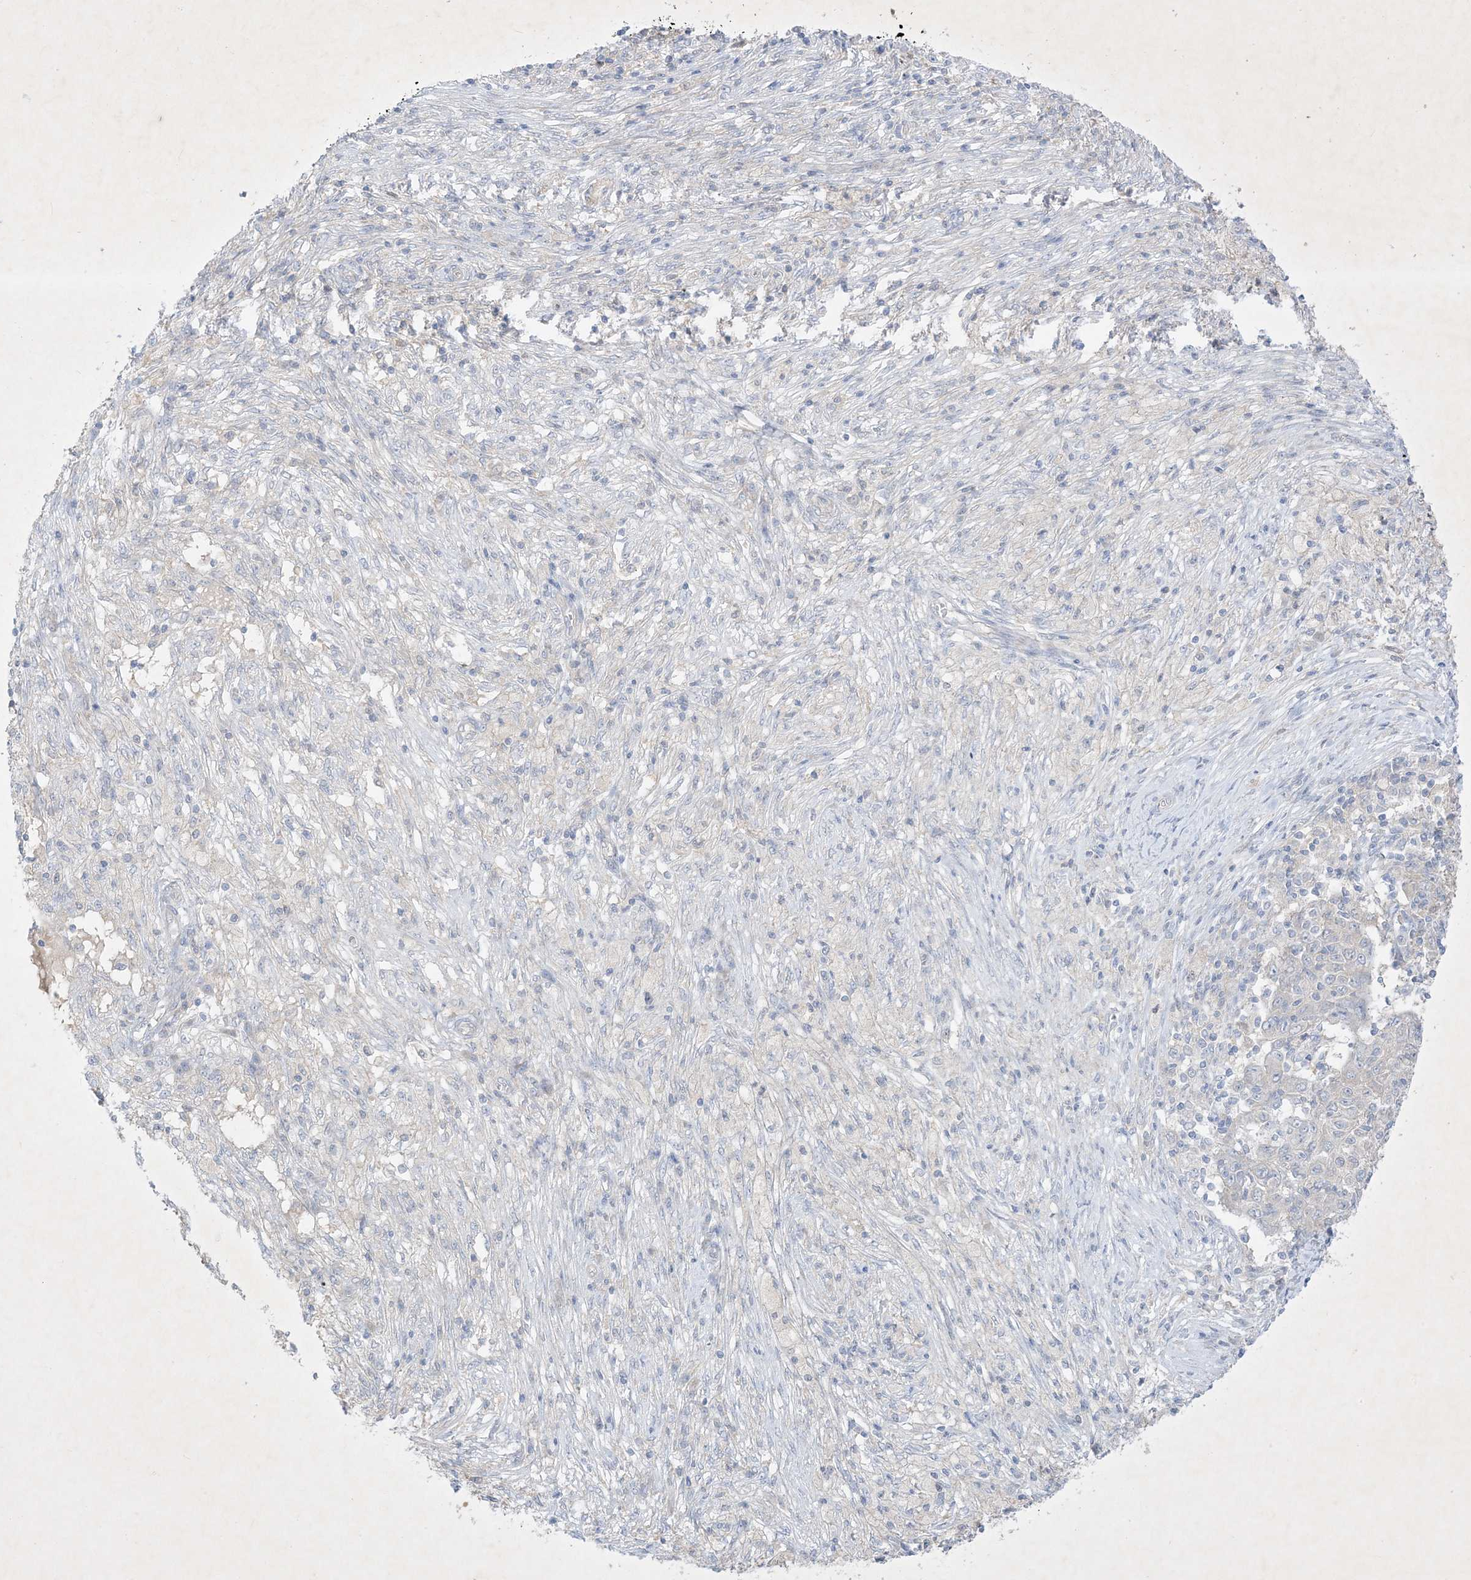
{"staining": {"intensity": "negative", "quantity": "none", "location": "none"}, "tissue": "ovarian cancer", "cell_type": "Tumor cells", "image_type": "cancer", "snomed": [{"axis": "morphology", "description": "Carcinoma, endometroid"}, {"axis": "topography", "description": "Ovary"}], "caption": "The micrograph reveals no staining of tumor cells in ovarian cancer.", "gene": "PLEKHA3", "patient": {"sex": "female", "age": 42}}